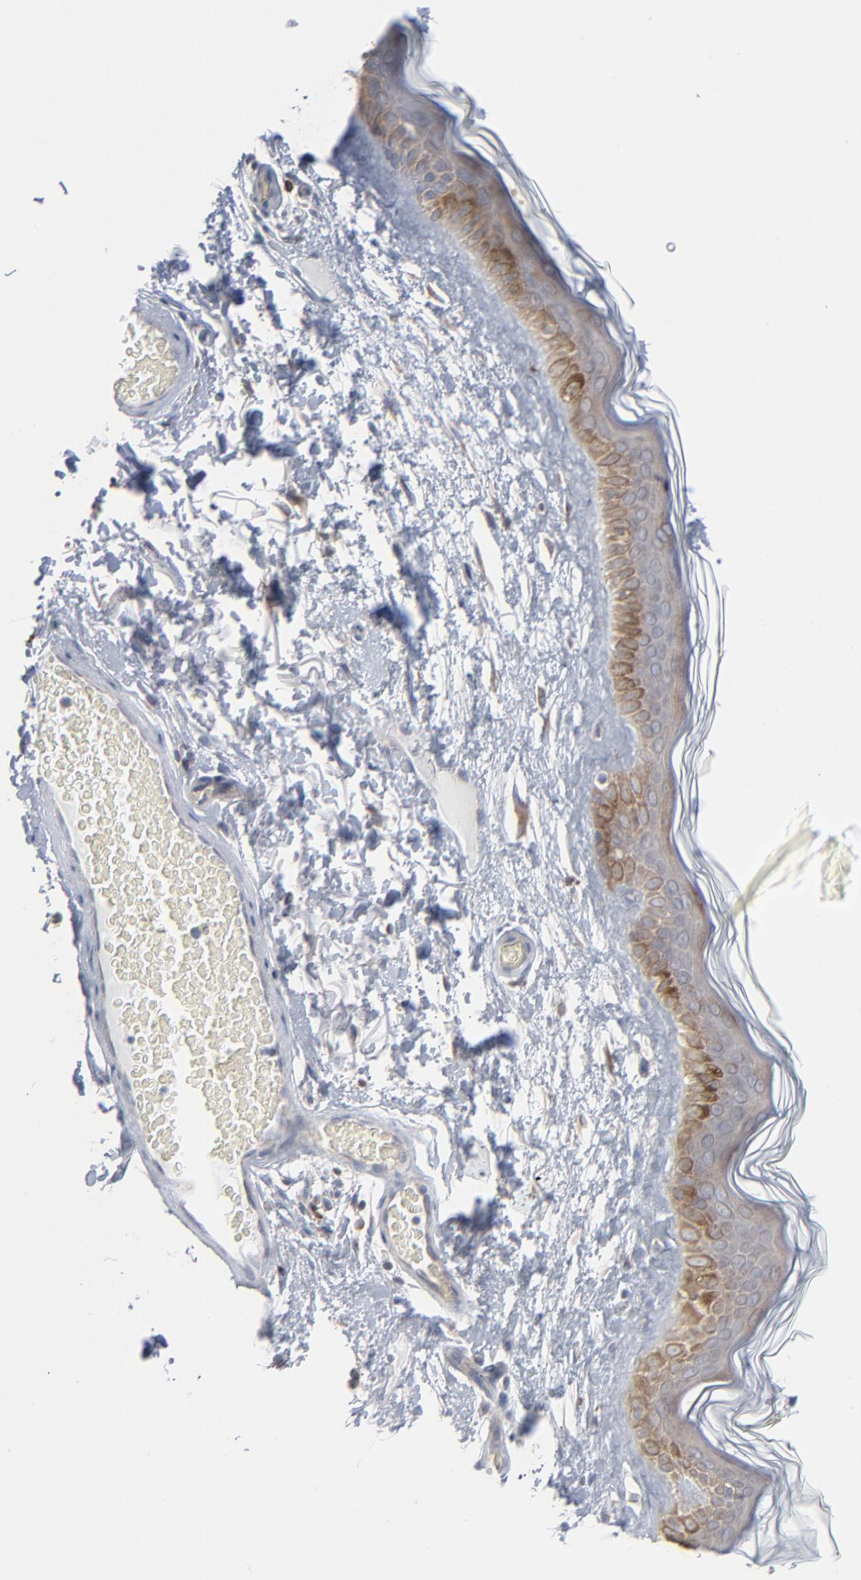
{"staining": {"intensity": "moderate", "quantity": ">75%", "location": "cytoplasmic/membranous"}, "tissue": "skin", "cell_type": "Fibroblasts", "image_type": "normal", "snomed": [{"axis": "morphology", "description": "Normal tissue, NOS"}, {"axis": "topography", "description": "Skin"}], "caption": "This photomicrograph shows normal skin stained with immunohistochemistry to label a protein in brown. The cytoplasmic/membranous of fibroblasts show moderate positivity for the protein. Nuclei are counter-stained blue.", "gene": "KDSR", "patient": {"sex": "male", "age": 63}}